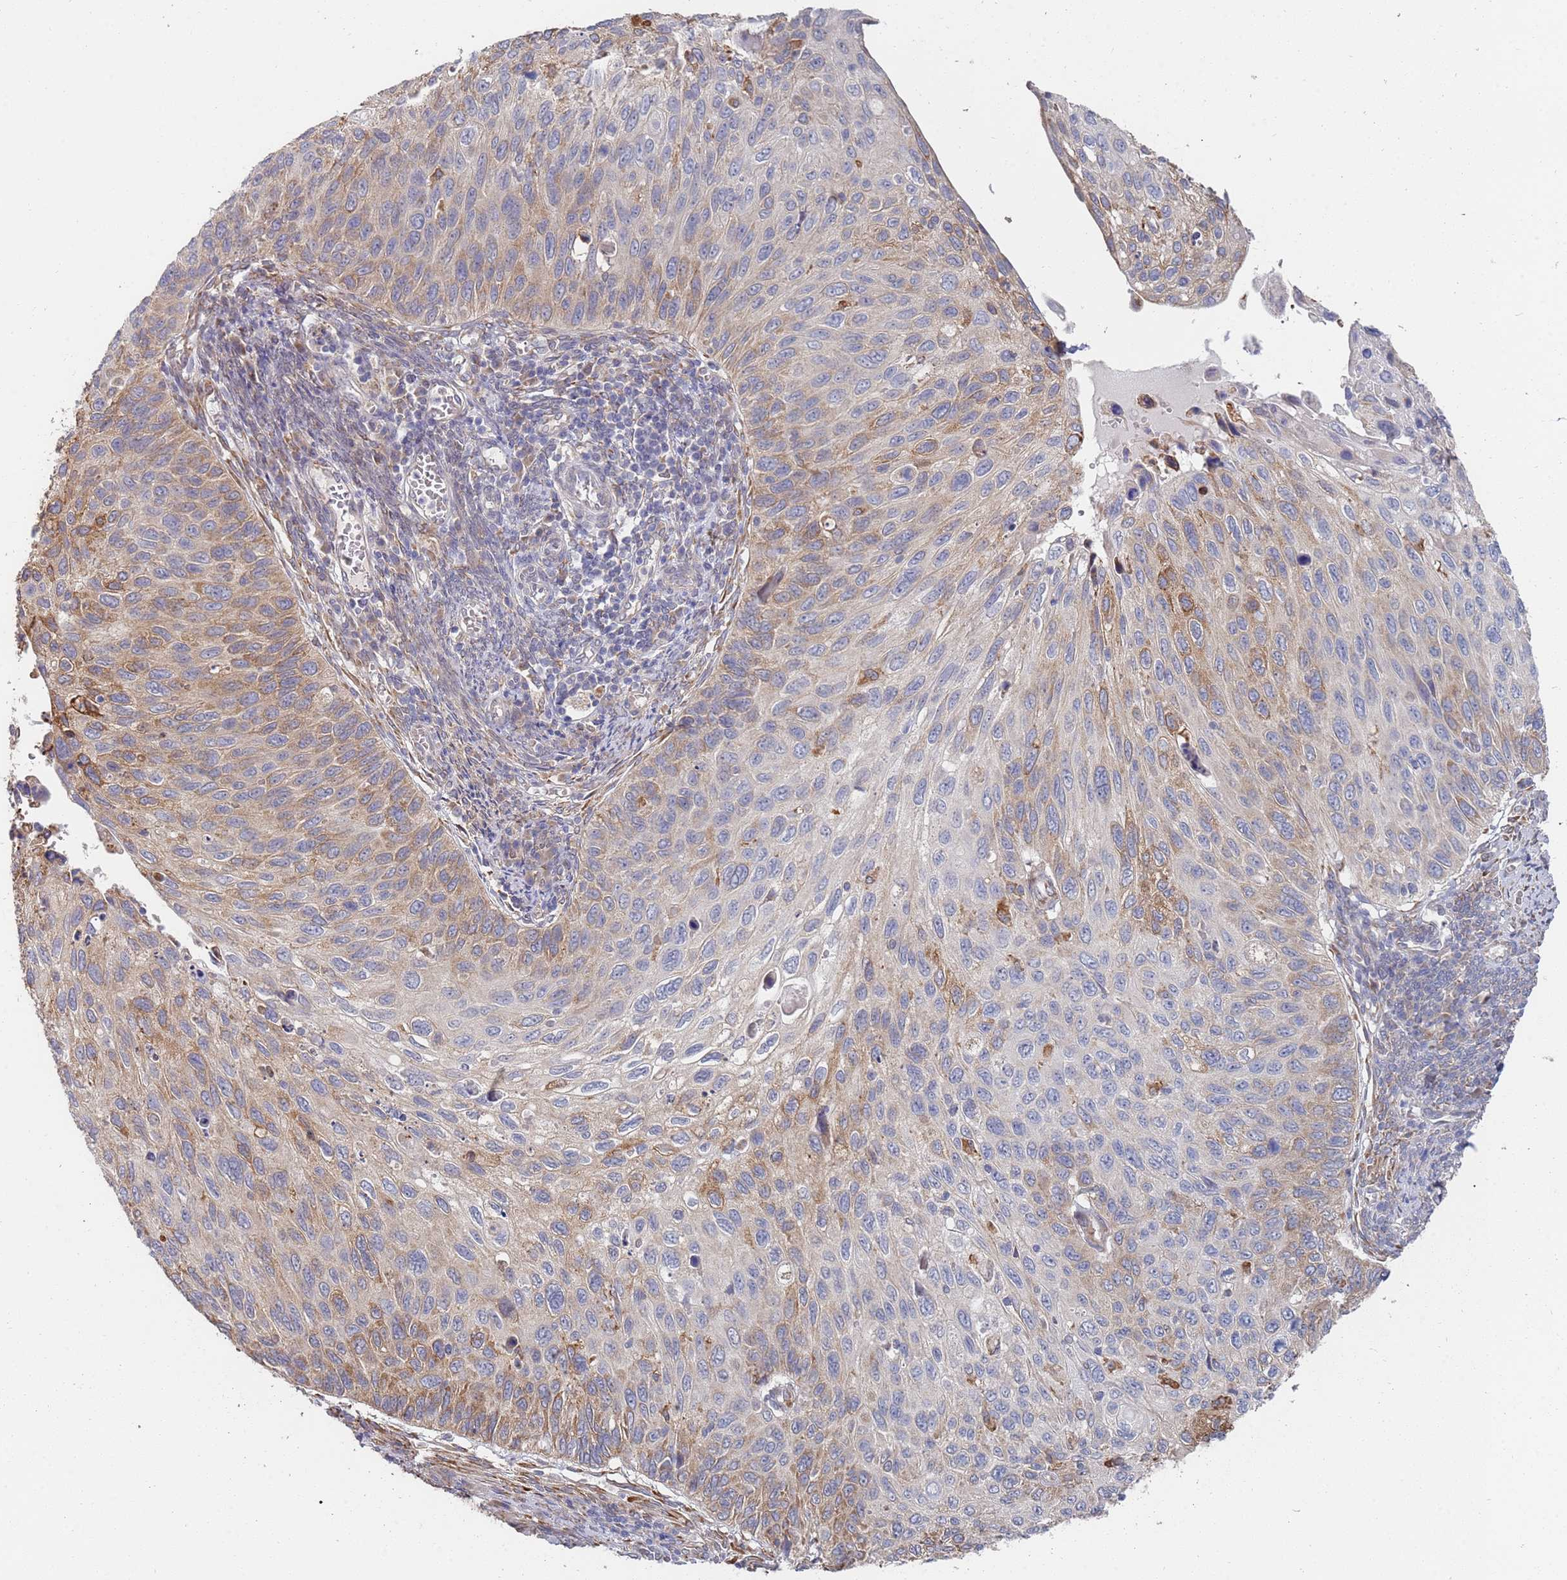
{"staining": {"intensity": "moderate", "quantity": "<25%", "location": "cytoplasmic/membranous"}, "tissue": "cervical cancer", "cell_type": "Tumor cells", "image_type": "cancer", "snomed": [{"axis": "morphology", "description": "Squamous cell carcinoma, NOS"}, {"axis": "topography", "description": "Cervix"}], "caption": "About <25% of tumor cells in squamous cell carcinoma (cervical) exhibit moderate cytoplasmic/membranous protein positivity as visualized by brown immunohistochemical staining.", "gene": "VRK2", "patient": {"sex": "female", "age": 70}}